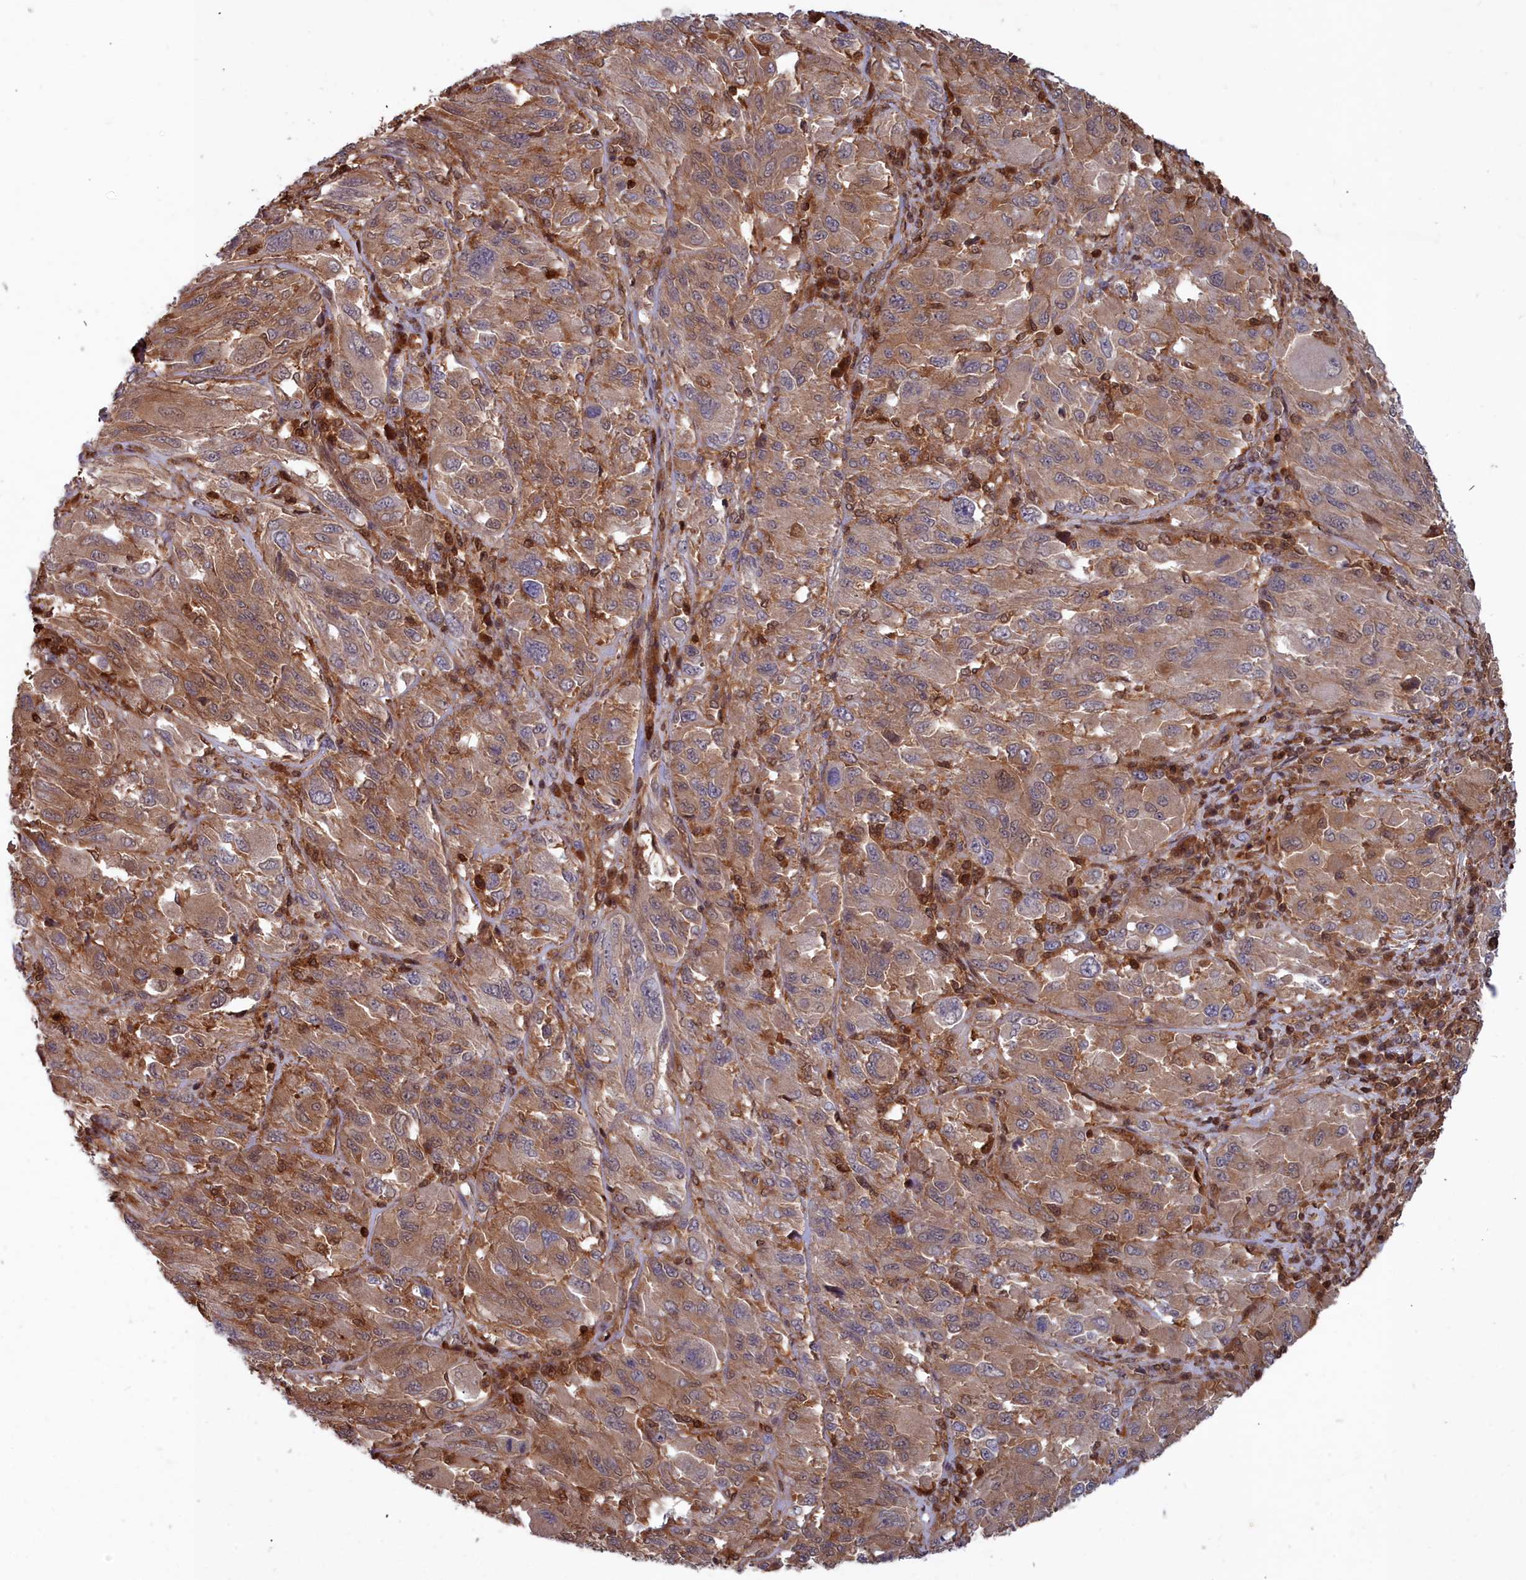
{"staining": {"intensity": "moderate", "quantity": ">75%", "location": "cytoplasmic/membranous"}, "tissue": "melanoma", "cell_type": "Tumor cells", "image_type": "cancer", "snomed": [{"axis": "morphology", "description": "Malignant melanoma, NOS"}, {"axis": "topography", "description": "Skin"}], "caption": "IHC (DAB (3,3'-diaminobenzidine)) staining of human malignant melanoma demonstrates moderate cytoplasmic/membranous protein expression in approximately >75% of tumor cells. (DAB IHC, brown staining for protein, blue staining for nuclei).", "gene": "GFRA2", "patient": {"sex": "female", "age": 91}}